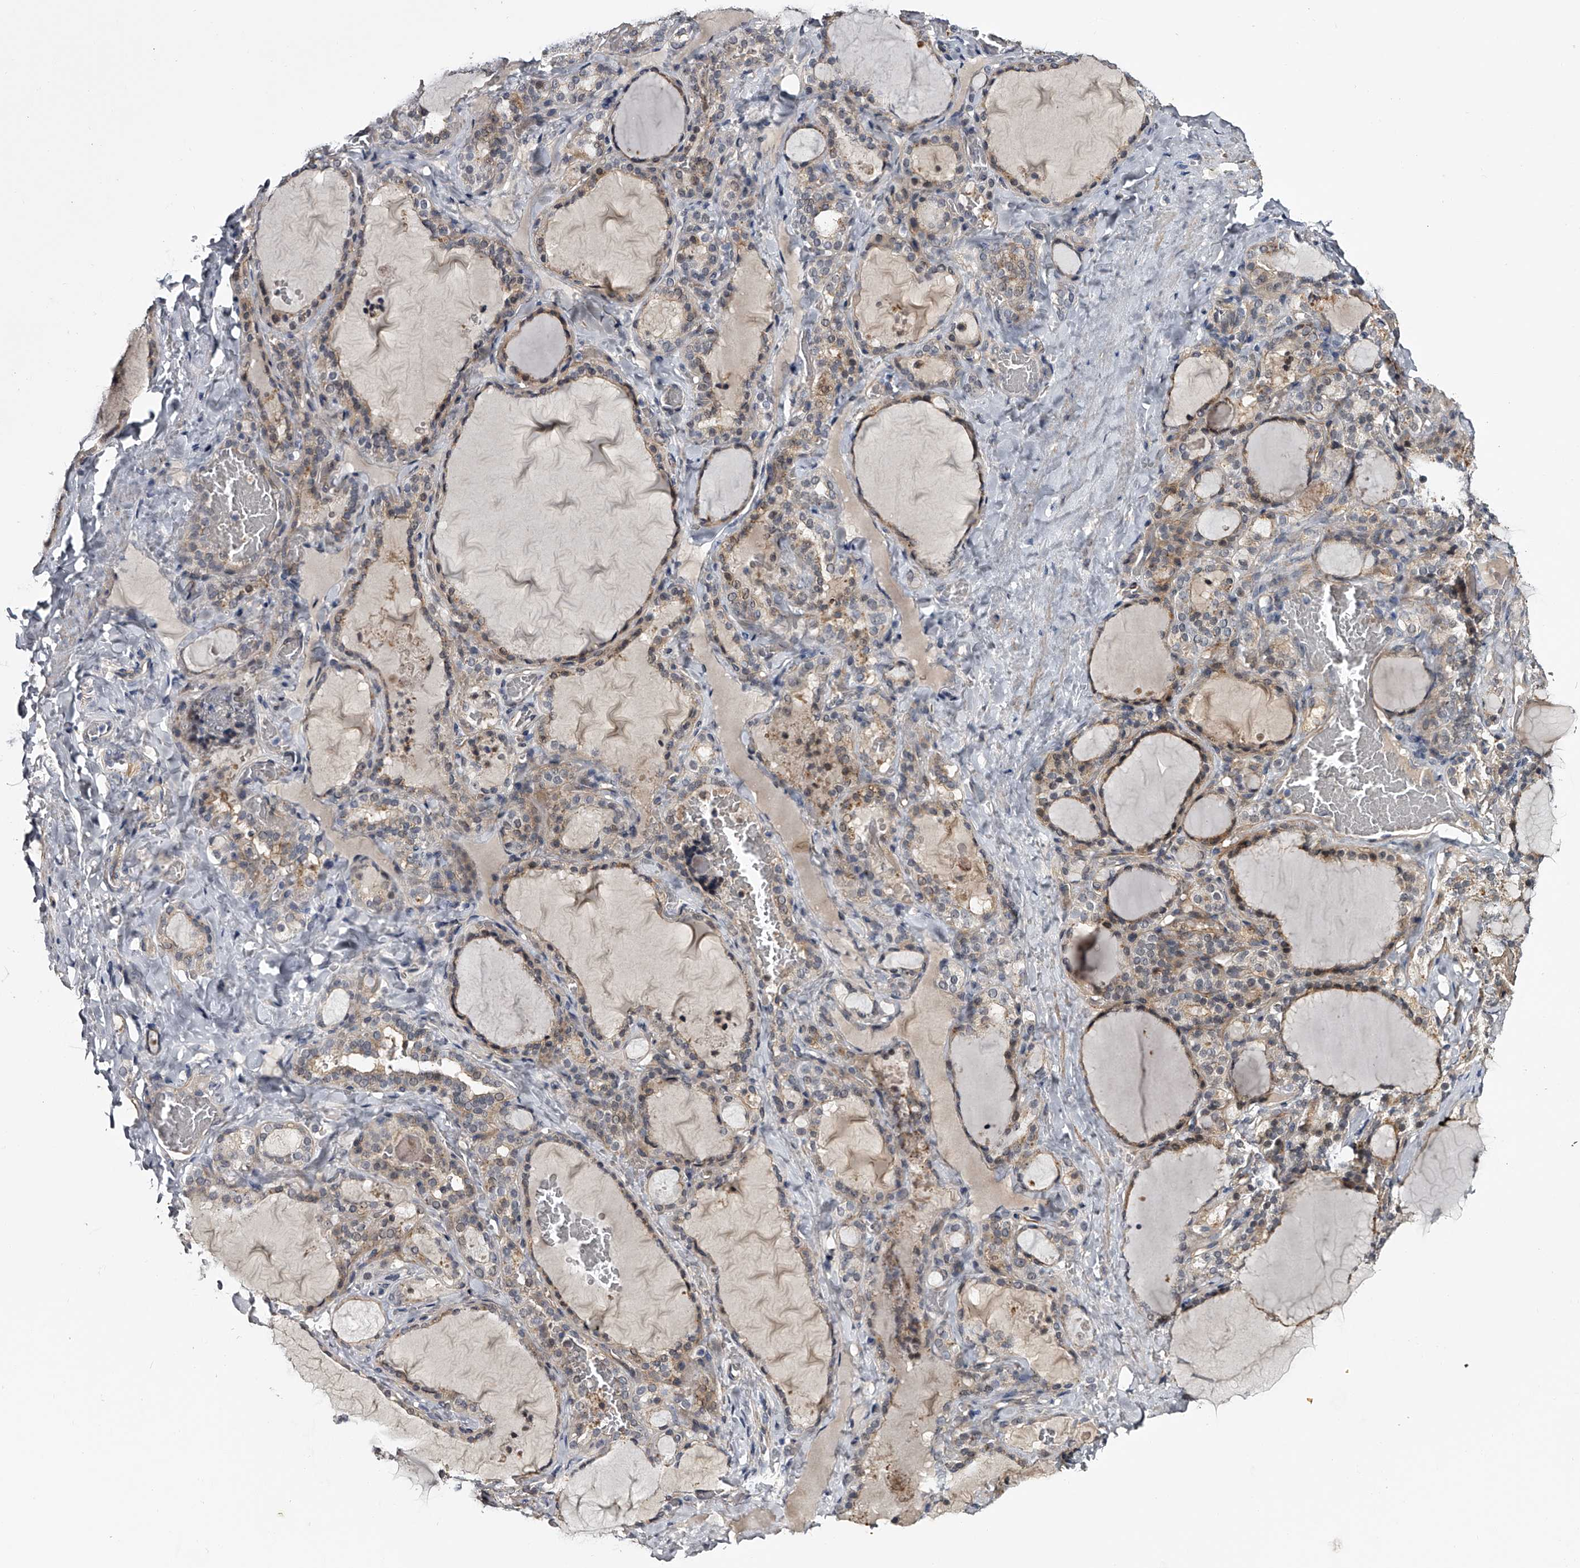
{"staining": {"intensity": "weak", "quantity": "25%-75%", "location": "cytoplasmic/membranous"}, "tissue": "thyroid gland", "cell_type": "Glandular cells", "image_type": "normal", "snomed": [{"axis": "morphology", "description": "Normal tissue, NOS"}, {"axis": "topography", "description": "Thyroid gland"}], "caption": "Immunohistochemistry (IHC) staining of unremarkable thyroid gland, which shows low levels of weak cytoplasmic/membranous staining in about 25%-75% of glandular cells indicating weak cytoplasmic/membranous protein positivity. The staining was performed using DAB (3,3'-diaminobenzidine) (brown) for protein detection and nuclei were counterstained in hematoxylin (blue).", "gene": "MDN1", "patient": {"sex": "female", "age": 22}}